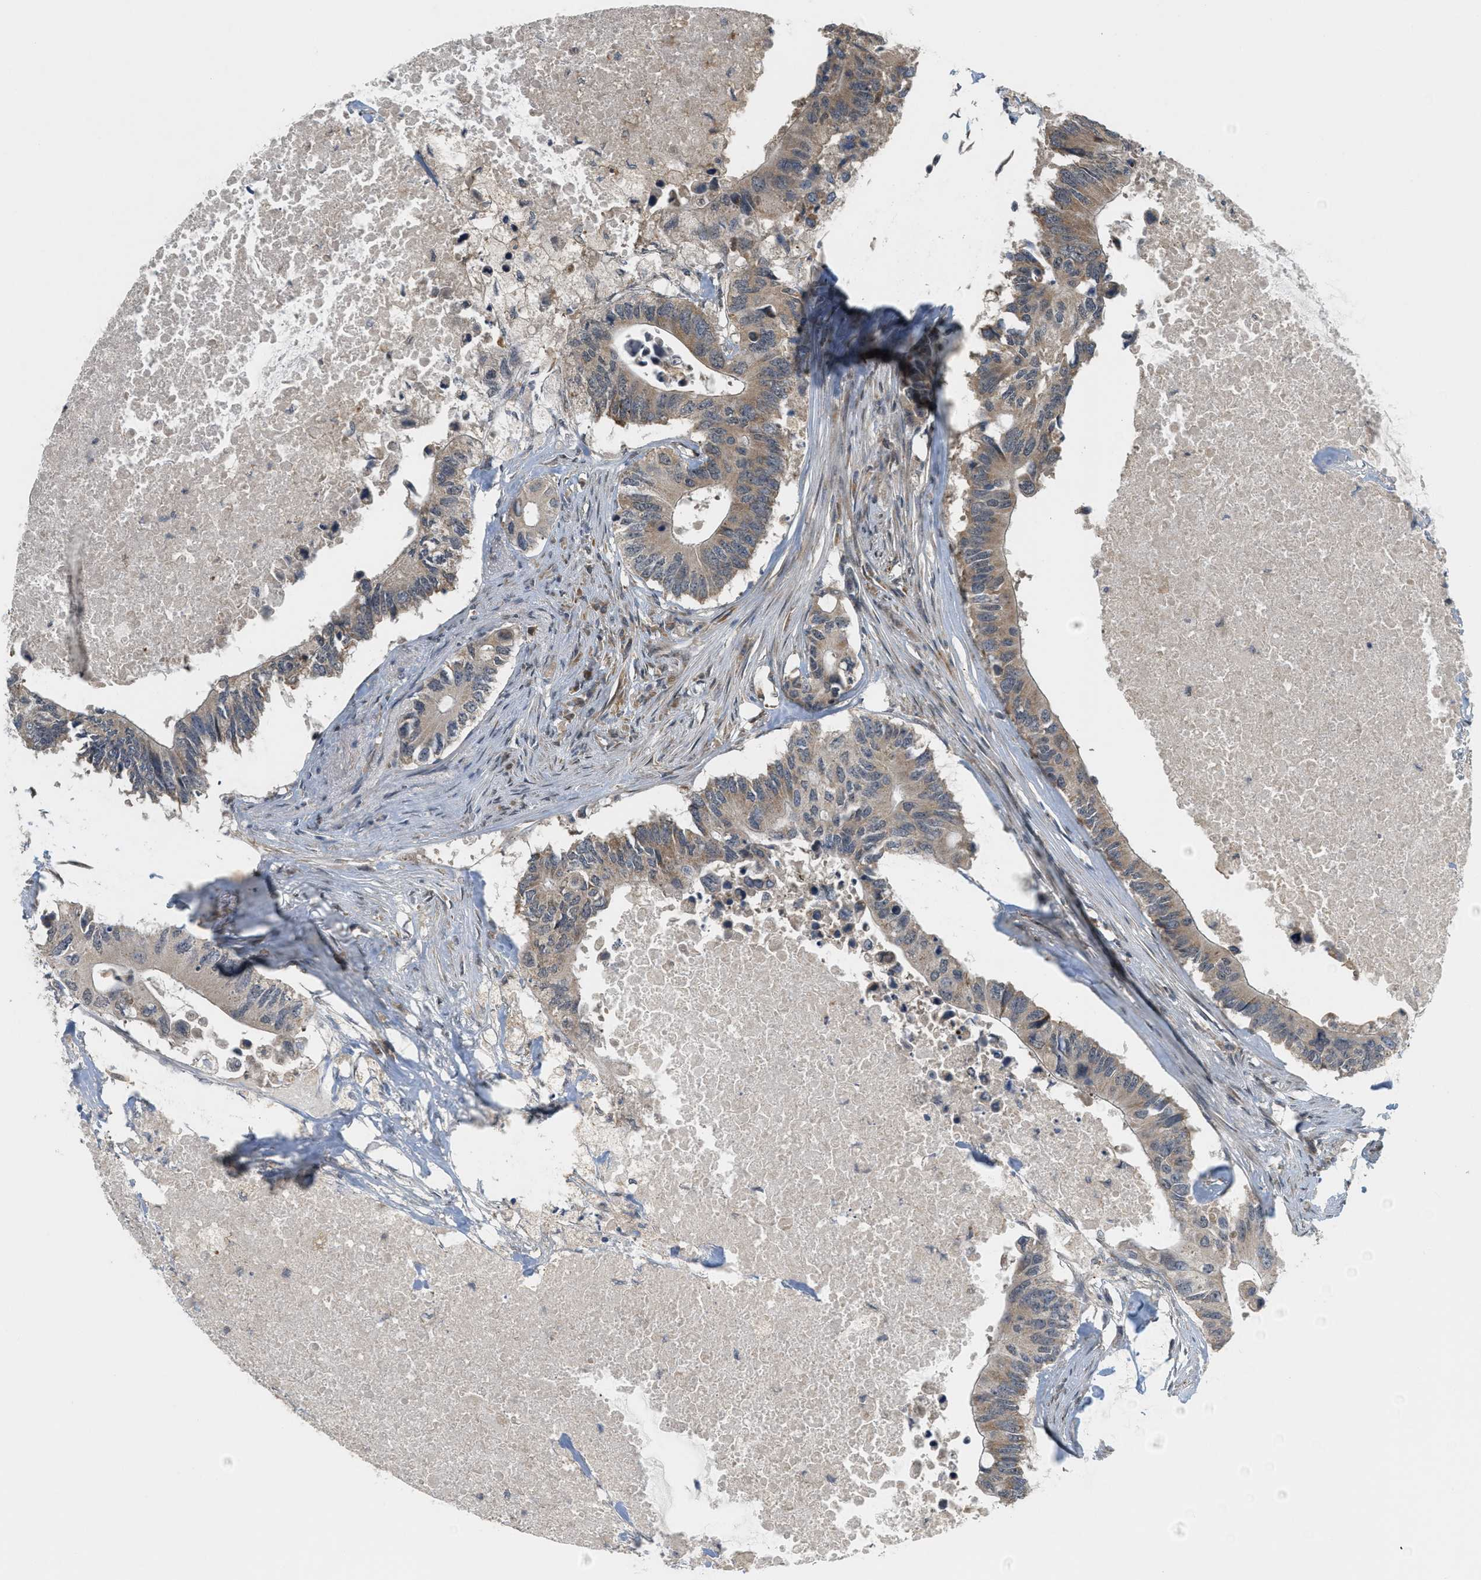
{"staining": {"intensity": "weak", "quantity": ">75%", "location": "cytoplasmic/membranous"}, "tissue": "colorectal cancer", "cell_type": "Tumor cells", "image_type": "cancer", "snomed": [{"axis": "morphology", "description": "Adenocarcinoma, NOS"}, {"axis": "topography", "description": "Colon"}], "caption": "About >75% of tumor cells in colorectal adenocarcinoma show weak cytoplasmic/membranous protein positivity as visualized by brown immunohistochemical staining.", "gene": "PRKD1", "patient": {"sex": "male", "age": 71}}